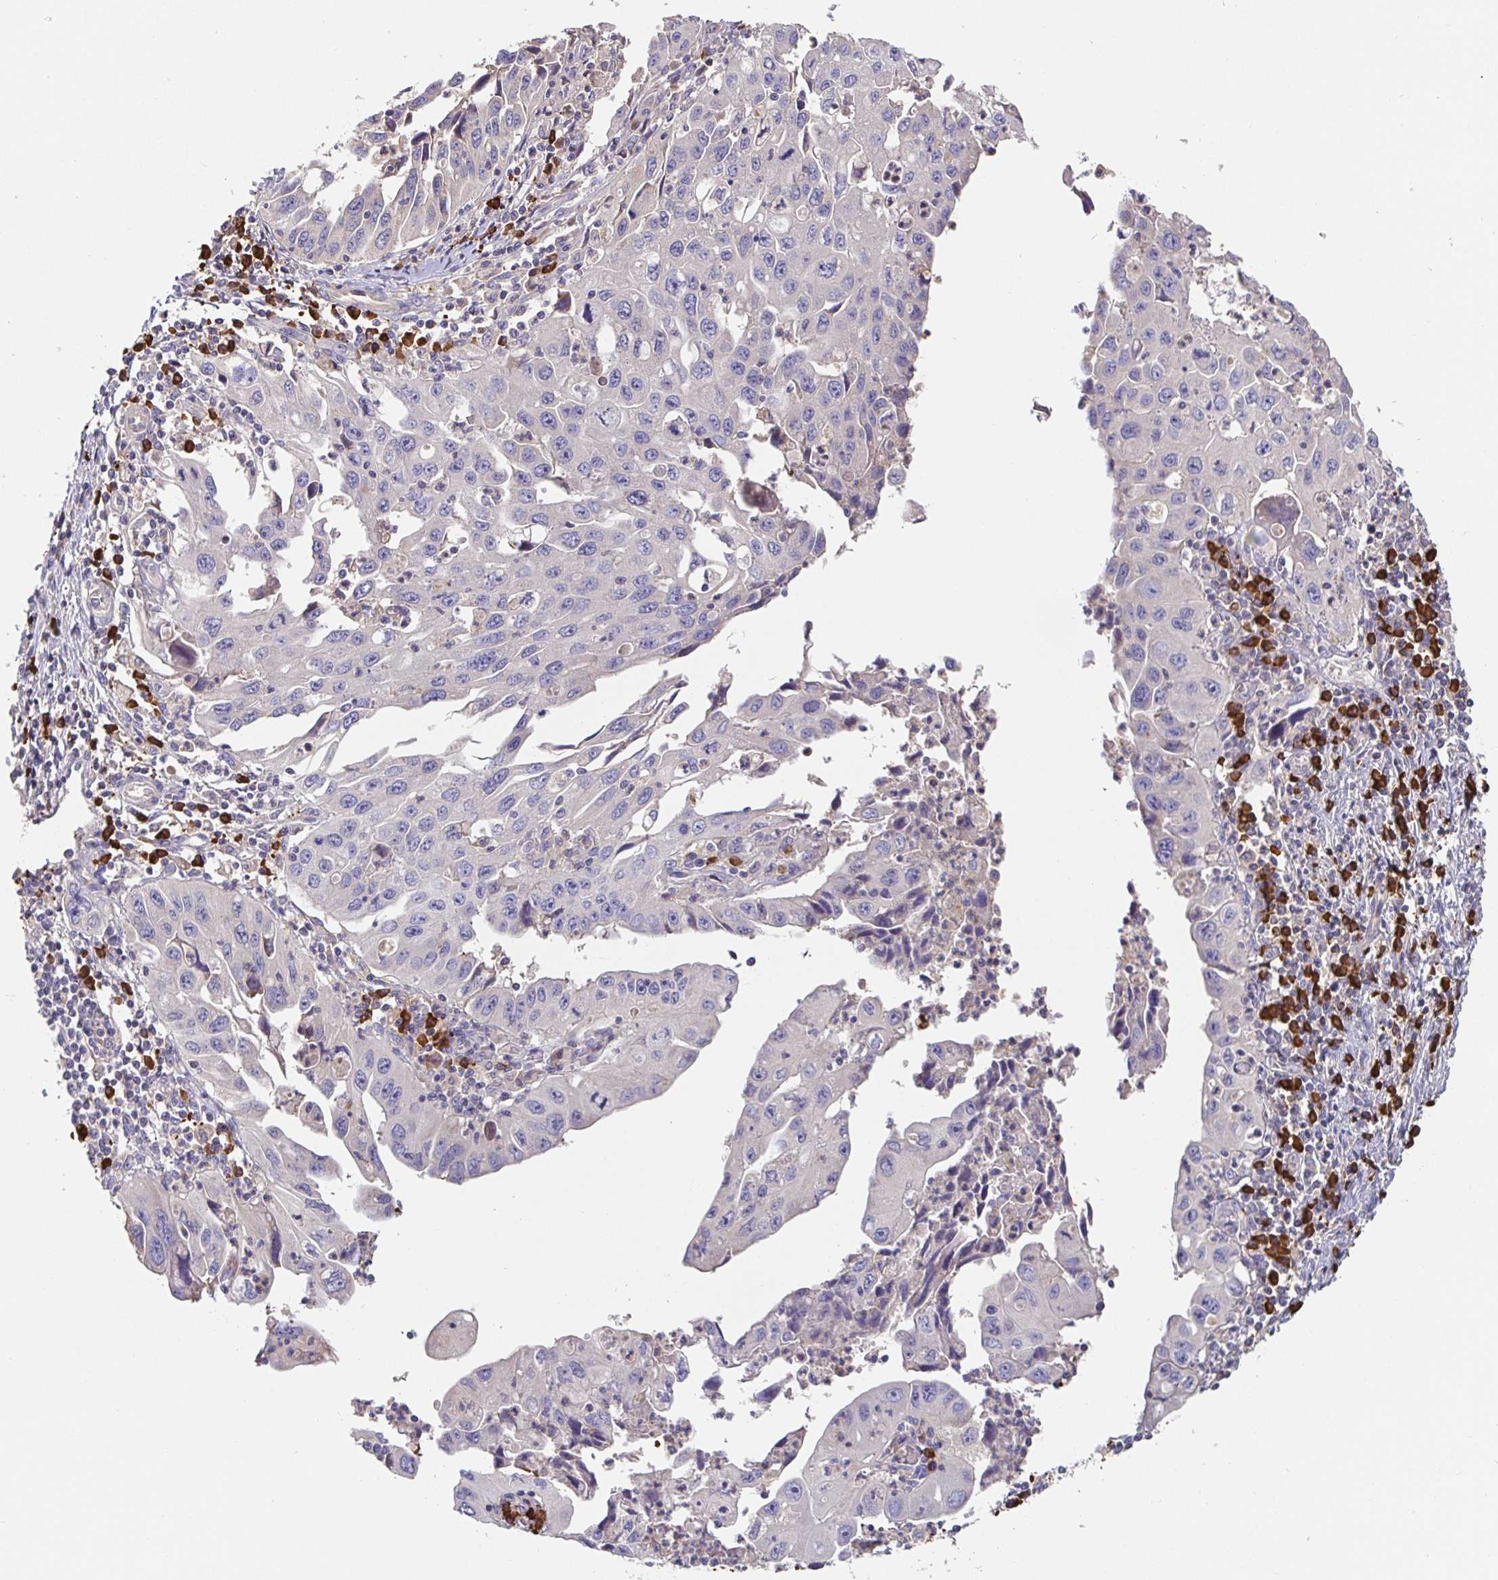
{"staining": {"intensity": "negative", "quantity": "none", "location": "none"}, "tissue": "endometrial cancer", "cell_type": "Tumor cells", "image_type": "cancer", "snomed": [{"axis": "morphology", "description": "Adenocarcinoma, NOS"}, {"axis": "topography", "description": "Uterus"}], "caption": "Immunohistochemical staining of human endometrial cancer reveals no significant positivity in tumor cells.", "gene": "HAGH", "patient": {"sex": "female", "age": 62}}